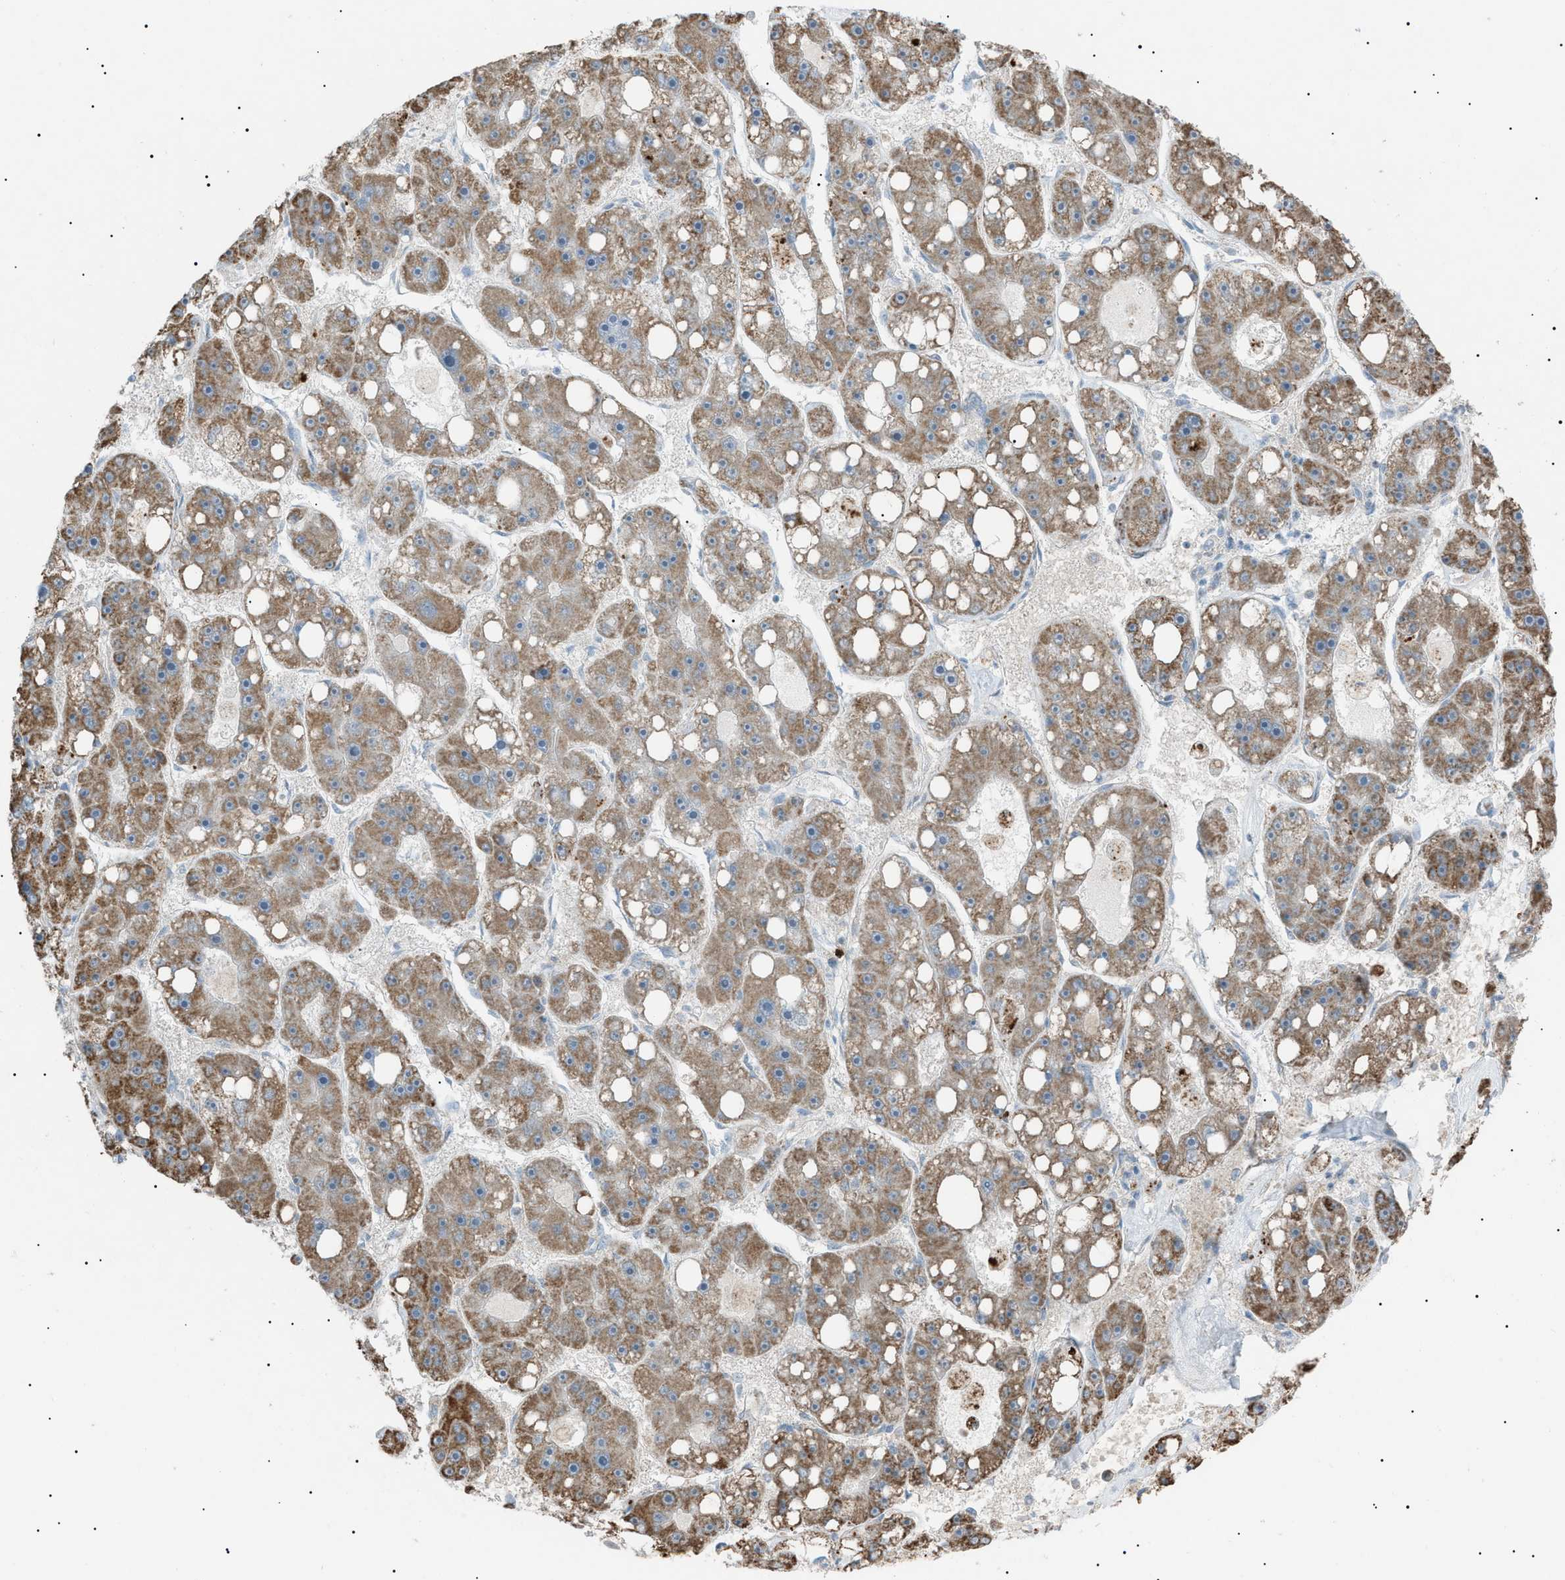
{"staining": {"intensity": "moderate", "quantity": ">75%", "location": "cytoplasmic/membranous"}, "tissue": "liver cancer", "cell_type": "Tumor cells", "image_type": "cancer", "snomed": [{"axis": "morphology", "description": "Carcinoma, Hepatocellular, NOS"}, {"axis": "topography", "description": "Liver"}], "caption": "Moderate cytoplasmic/membranous staining is identified in about >75% of tumor cells in hepatocellular carcinoma (liver). (brown staining indicates protein expression, while blue staining denotes nuclei).", "gene": "ZNF516", "patient": {"sex": "female", "age": 61}}